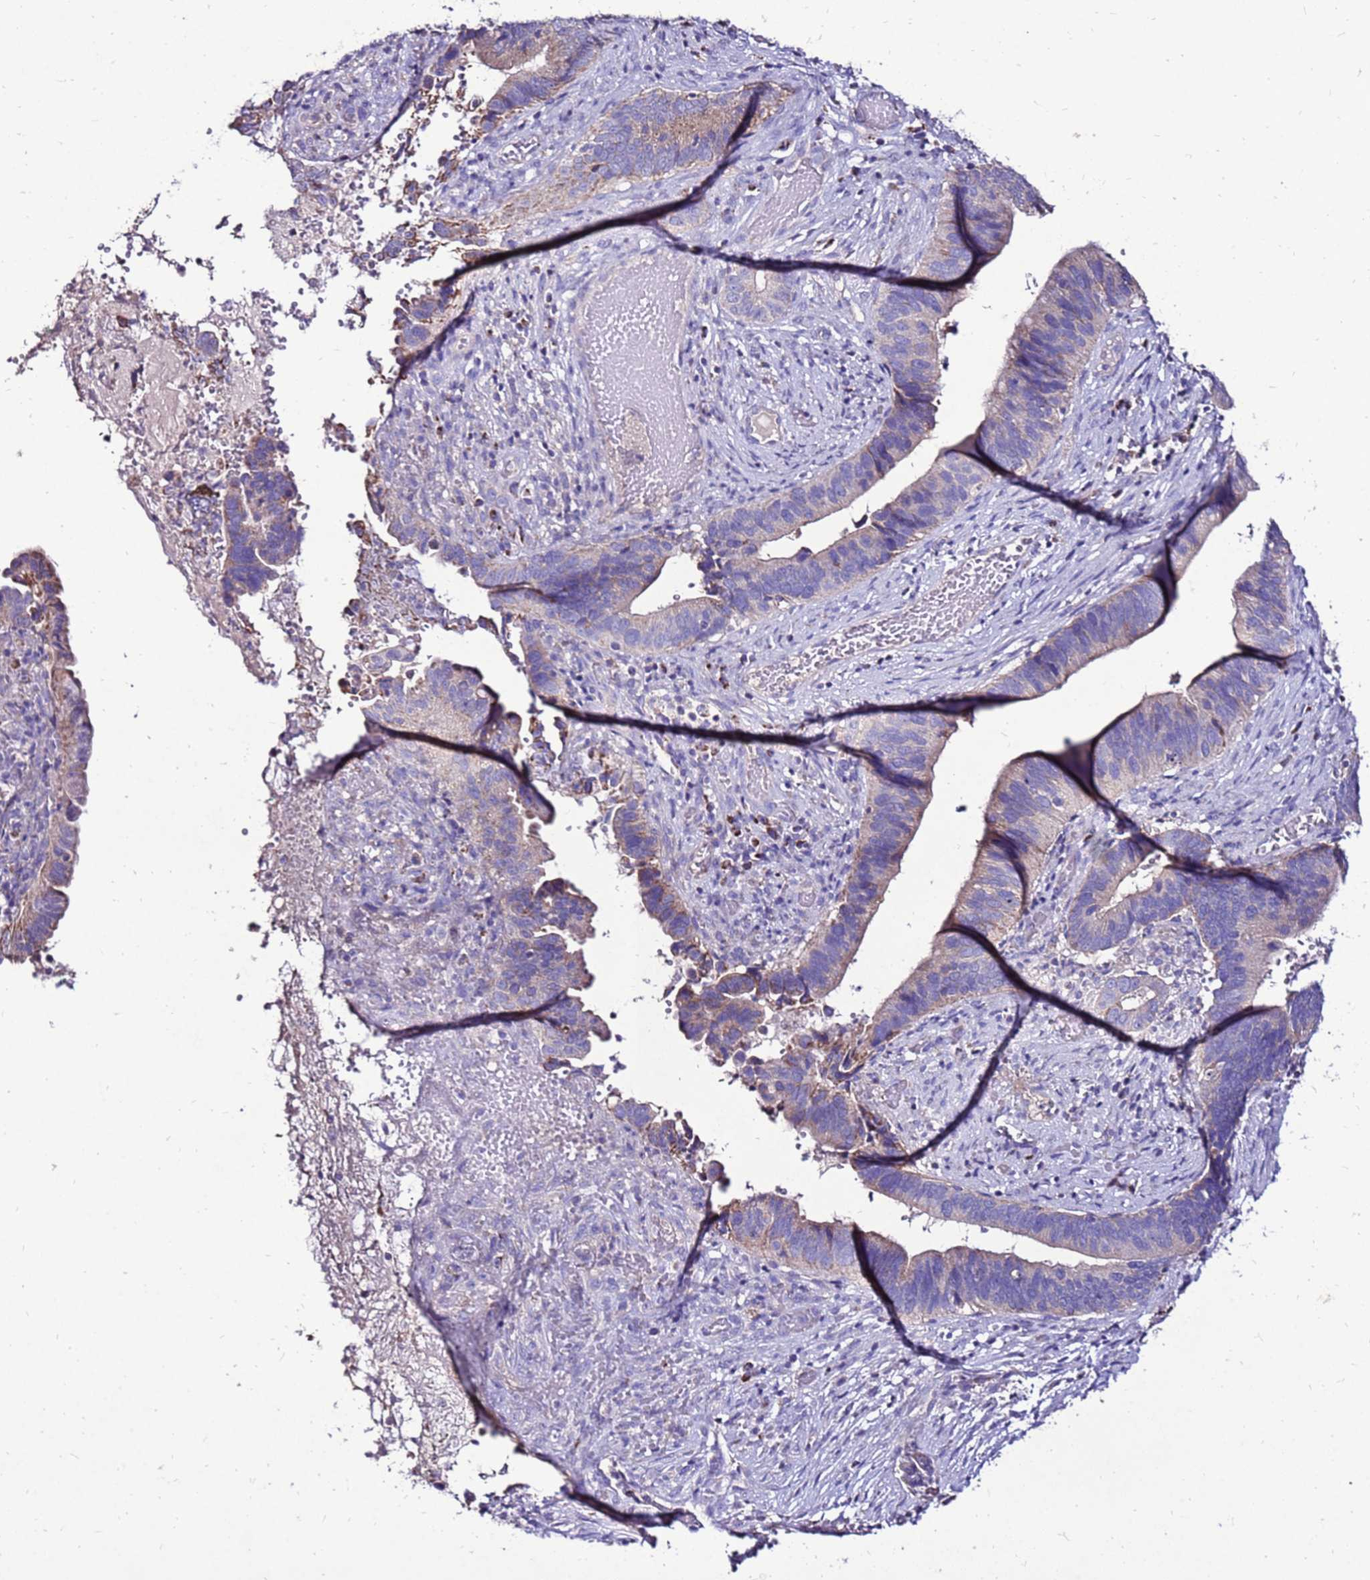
{"staining": {"intensity": "weak", "quantity": "<25%", "location": "cytoplasmic/membranous"}, "tissue": "cervical cancer", "cell_type": "Tumor cells", "image_type": "cancer", "snomed": [{"axis": "morphology", "description": "Adenocarcinoma, NOS"}, {"axis": "topography", "description": "Cervix"}], "caption": "Tumor cells are negative for brown protein staining in cervical adenocarcinoma.", "gene": "TMEM106C", "patient": {"sex": "female", "age": 42}}